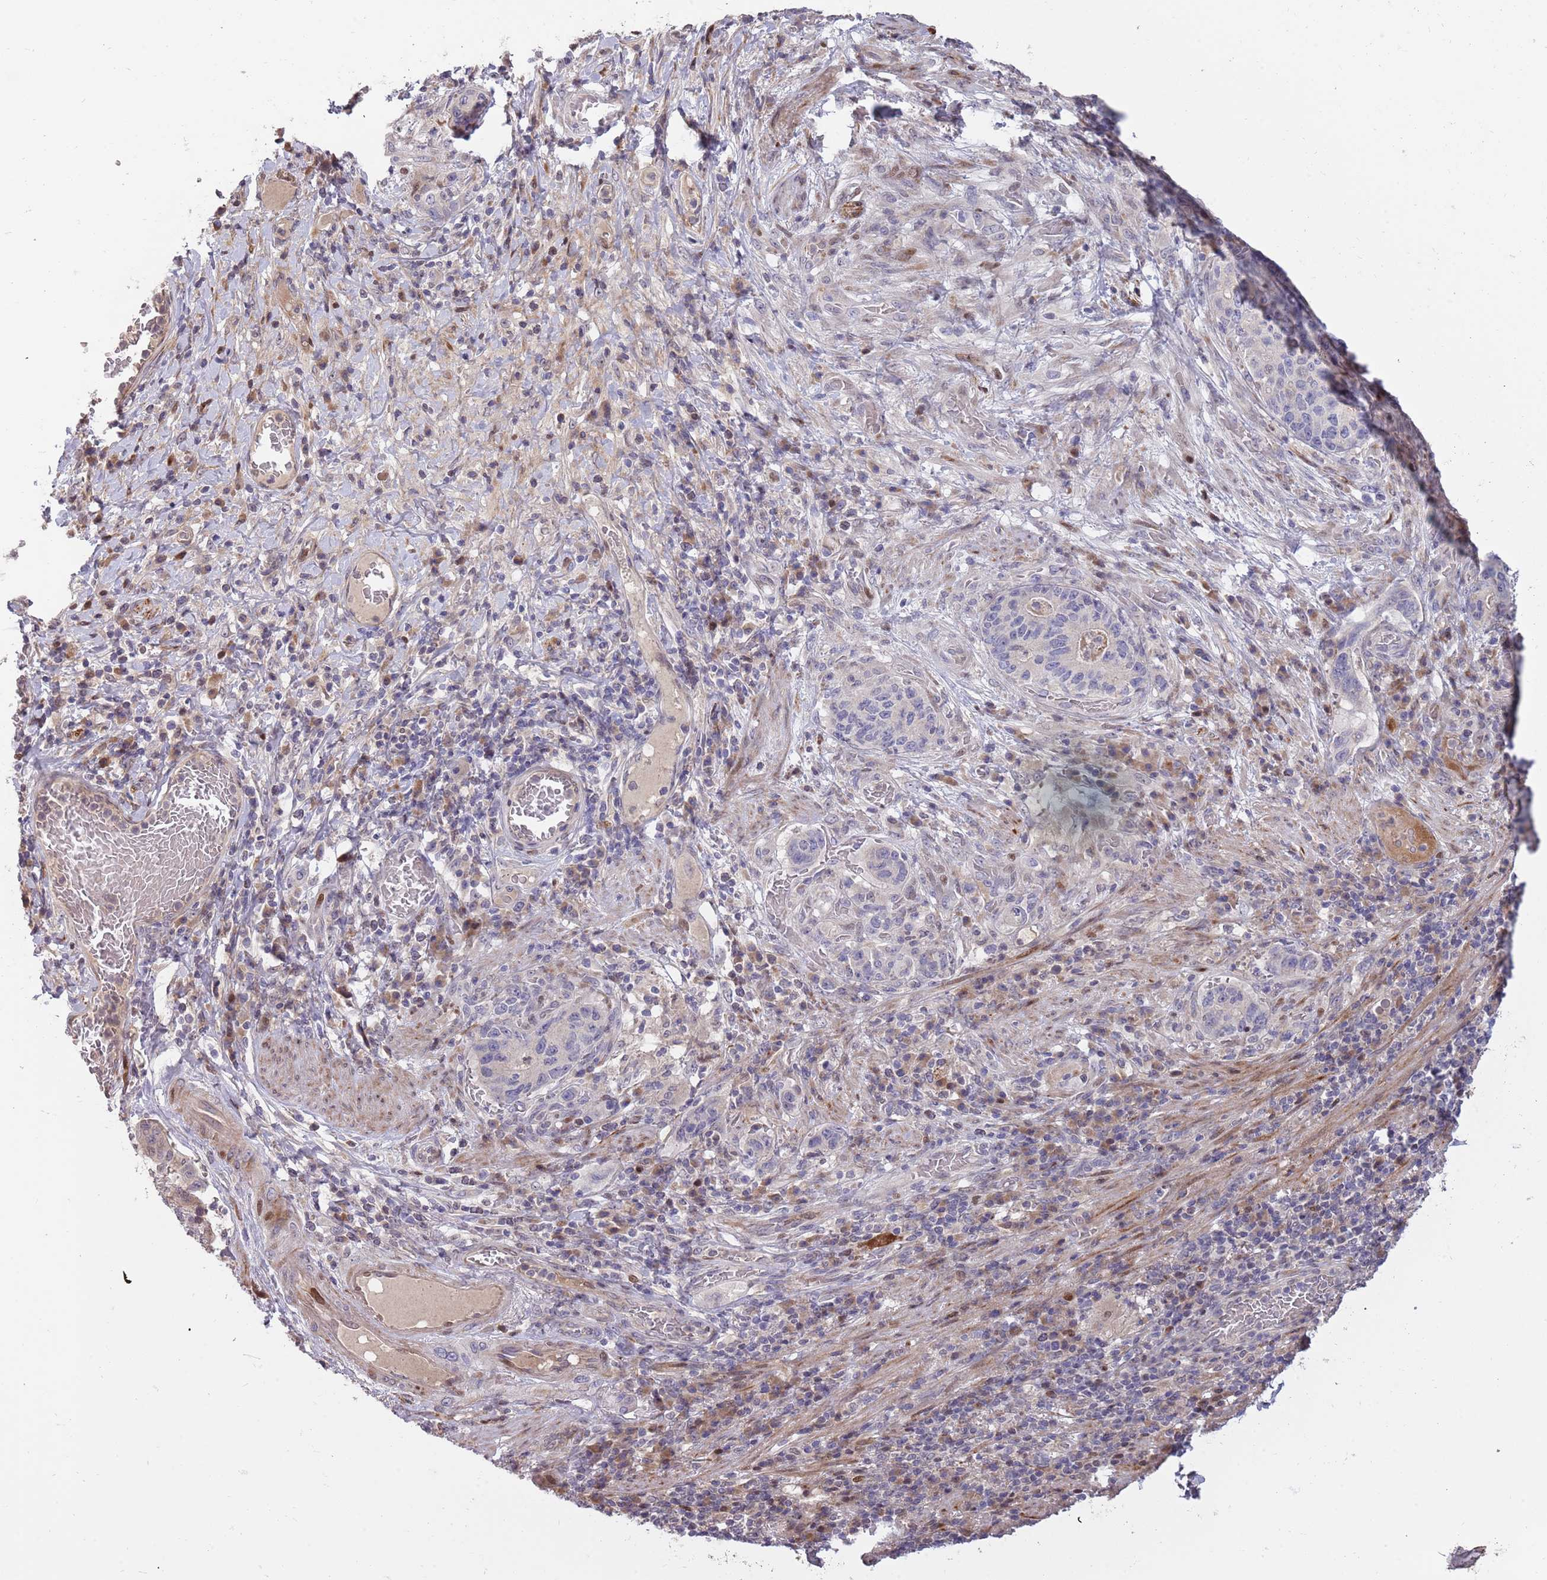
{"staining": {"intensity": "negative", "quantity": "none", "location": "none"}, "tissue": "stomach cancer", "cell_type": "Tumor cells", "image_type": "cancer", "snomed": [{"axis": "morphology", "description": "Normal tissue, NOS"}, {"axis": "morphology", "description": "Adenocarcinoma, NOS"}, {"axis": "topography", "description": "Stomach"}], "caption": "IHC image of human adenocarcinoma (stomach) stained for a protein (brown), which reveals no staining in tumor cells.", "gene": "SYNDIG1L", "patient": {"sex": "female", "age": 64}}